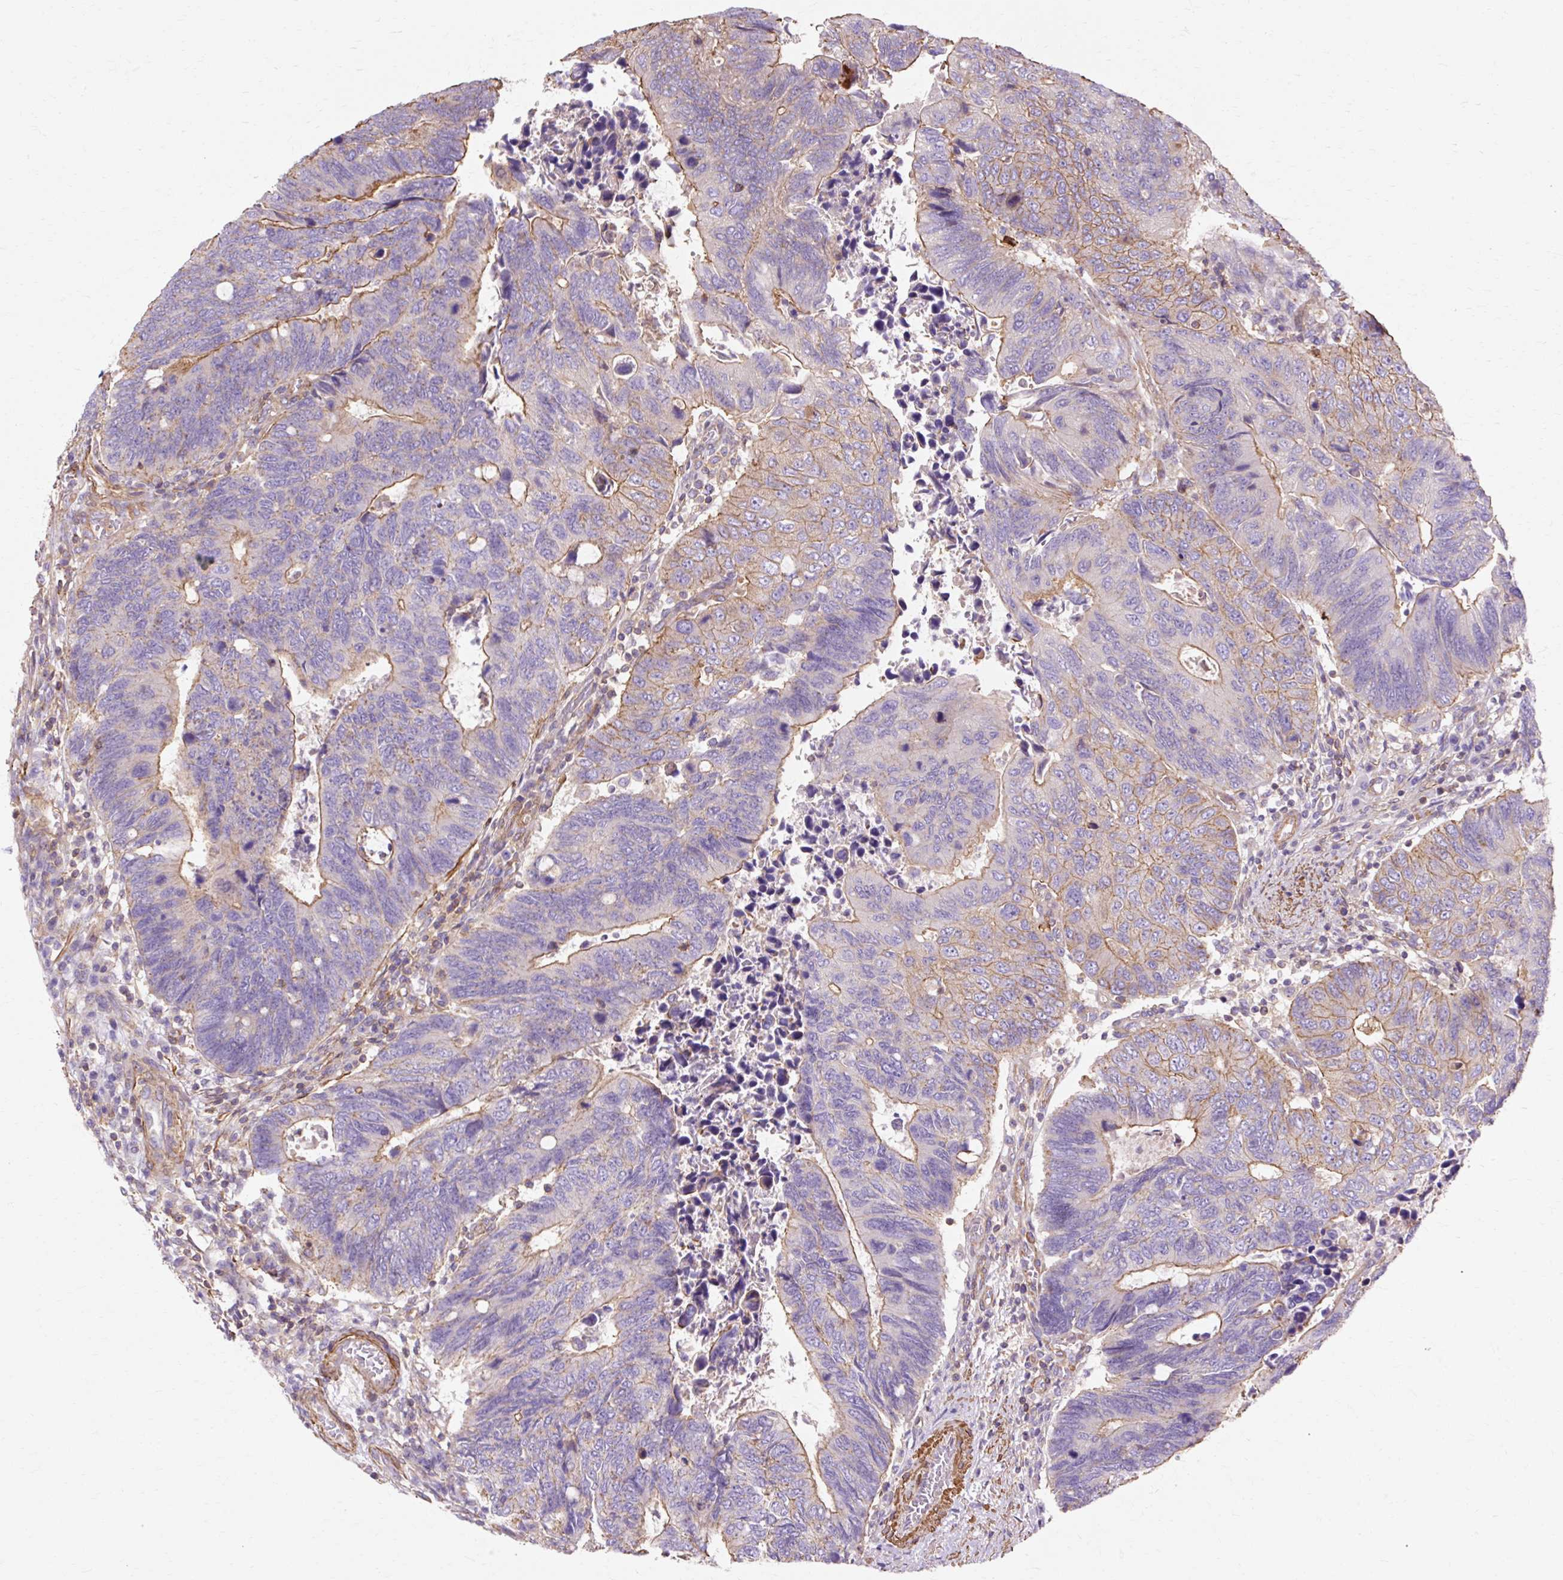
{"staining": {"intensity": "moderate", "quantity": "25%-75%", "location": "cytoplasmic/membranous"}, "tissue": "colorectal cancer", "cell_type": "Tumor cells", "image_type": "cancer", "snomed": [{"axis": "morphology", "description": "Adenocarcinoma, NOS"}, {"axis": "topography", "description": "Colon"}], "caption": "An IHC image of tumor tissue is shown. Protein staining in brown highlights moderate cytoplasmic/membranous positivity in colorectal adenocarcinoma within tumor cells.", "gene": "TBC1D2B", "patient": {"sex": "male", "age": 87}}